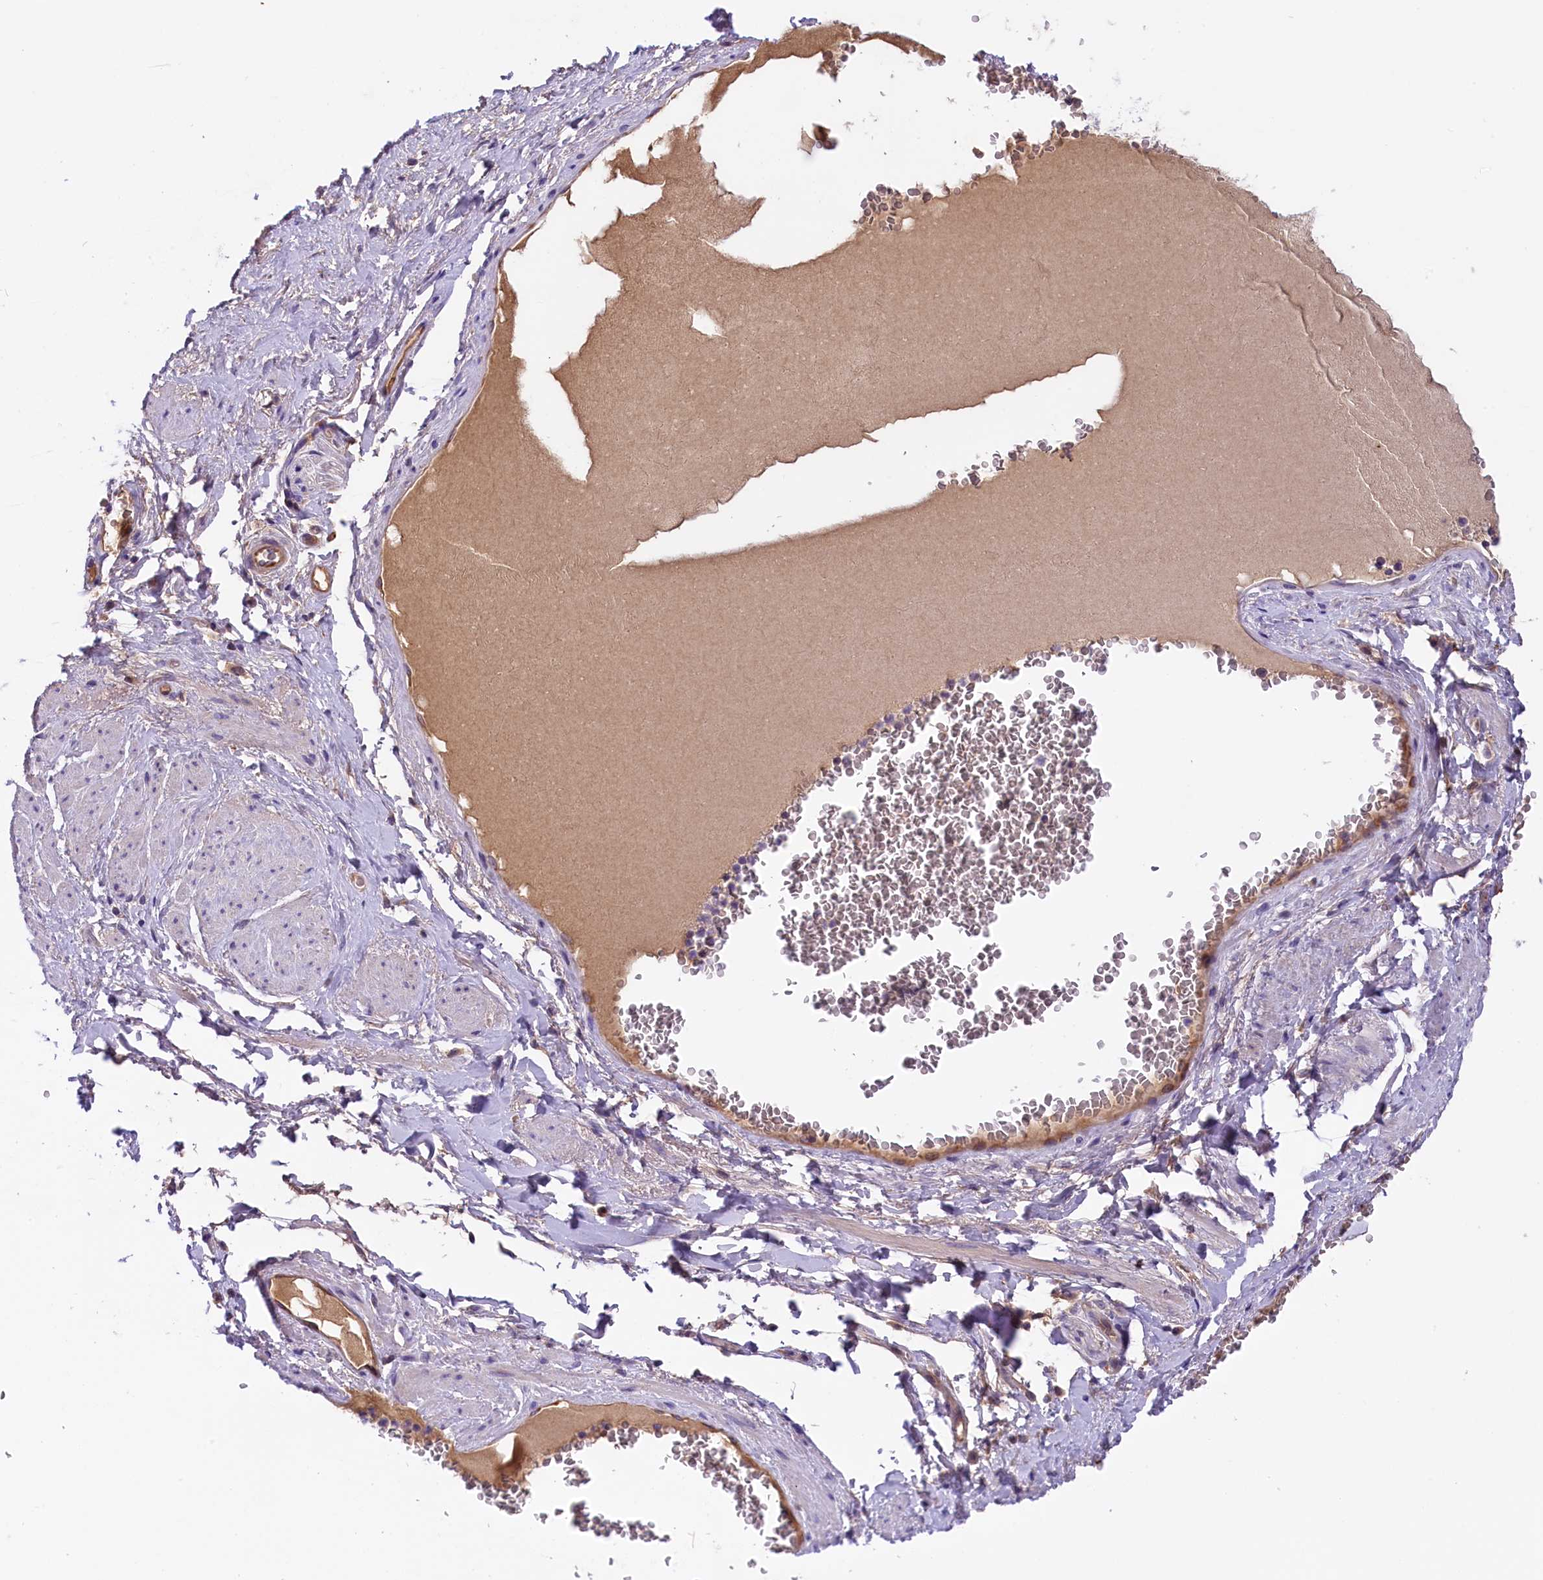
{"staining": {"intensity": "negative", "quantity": "none", "location": "none"}, "tissue": "adipose tissue", "cell_type": "Adipocytes", "image_type": "normal", "snomed": [{"axis": "morphology", "description": "Normal tissue, NOS"}, {"axis": "morphology", "description": "Adenocarcinoma, NOS"}, {"axis": "topography", "description": "Rectum"}, {"axis": "topography", "description": "Vagina"}, {"axis": "topography", "description": "Peripheral nerve tissue"}], "caption": "This is a photomicrograph of immunohistochemistry staining of benign adipose tissue, which shows no positivity in adipocytes. (DAB immunohistochemistry, high magnification).", "gene": "CCDC32", "patient": {"sex": "female", "age": 71}}